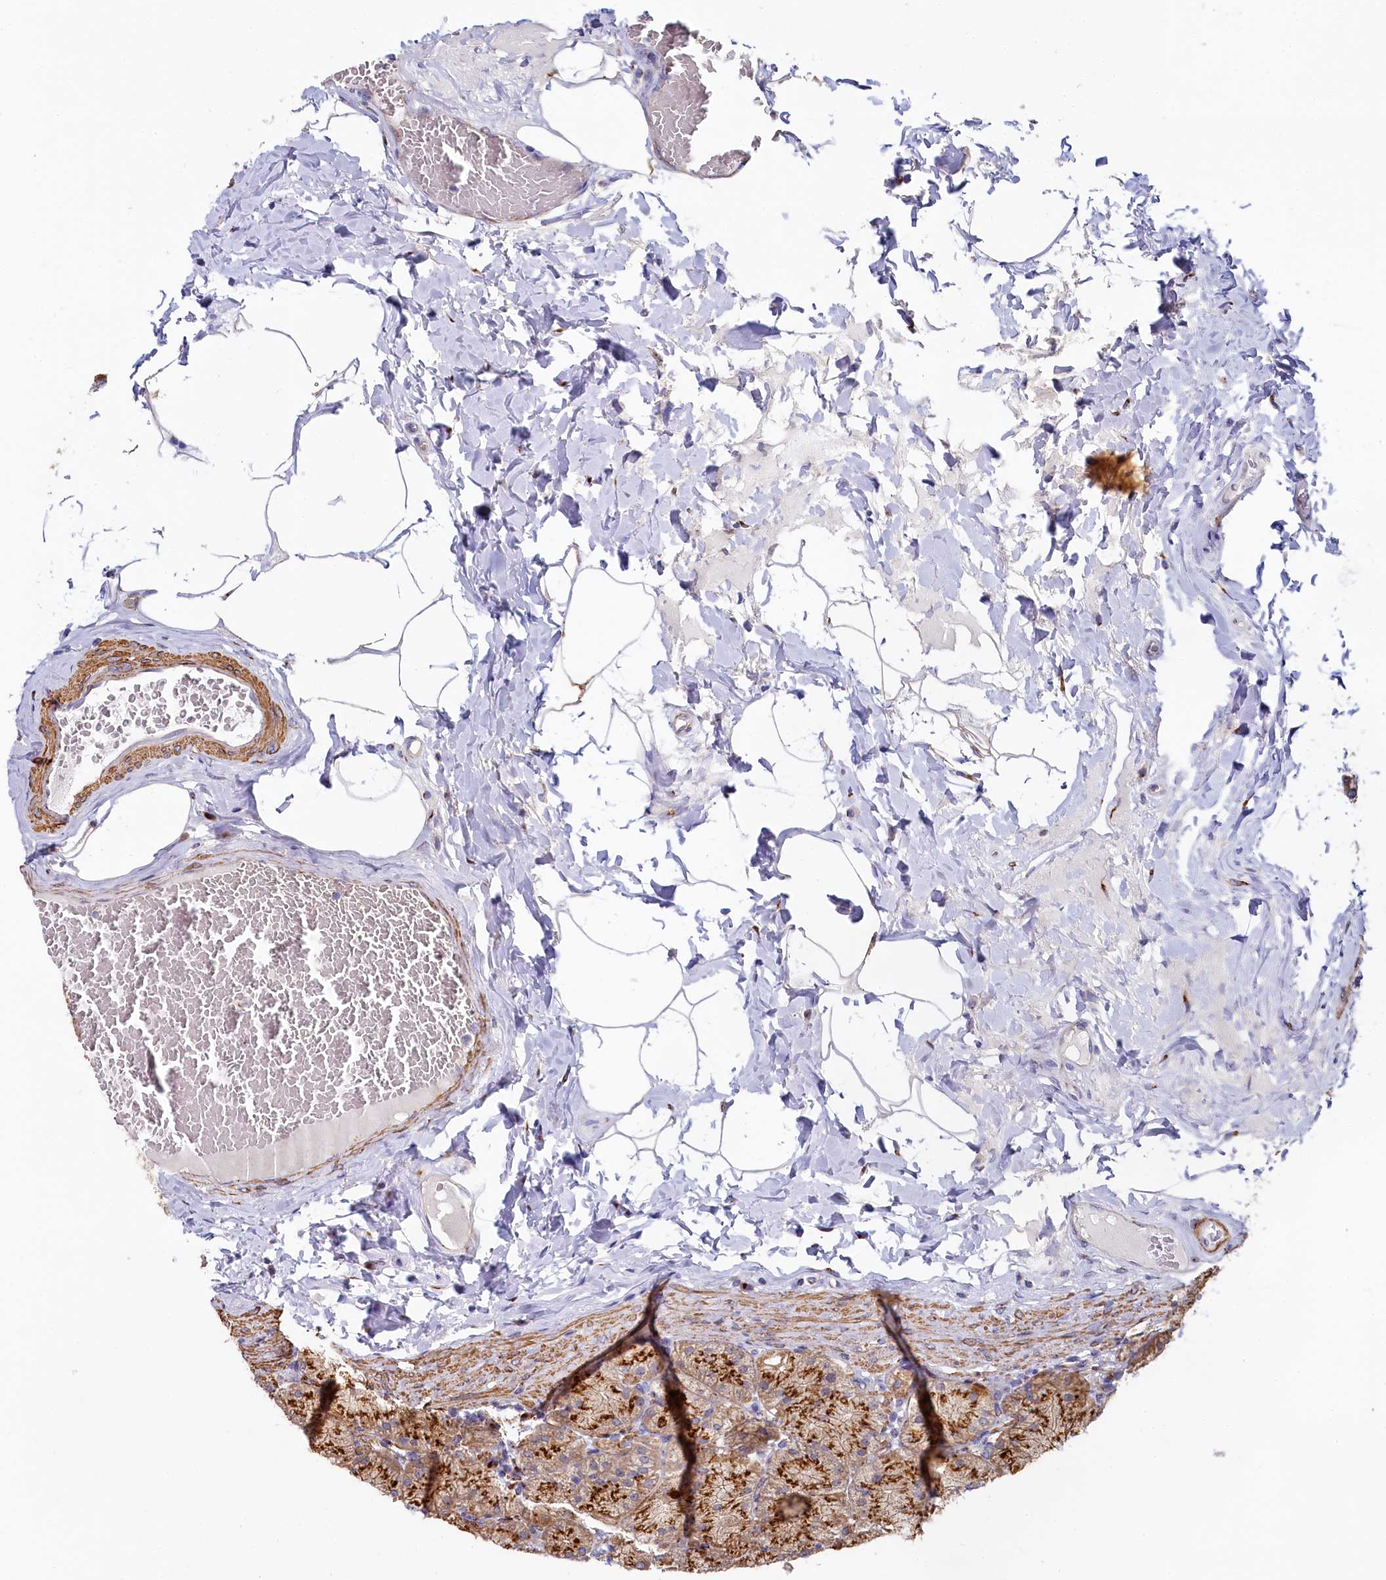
{"staining": {"intensity": "strong", "quantity": ">75%", "location": "cytoplasmic/membranous"}, "tissue": "stomach", "cell_type": "Glandular cells", "image_type": "normal", "snomed": [{"axis": "morphology", "description": "Normal tissue, NOS"}, {"axis": "topography", "description": "Stomach, upper"}], "caption": "Brown immunohistochemical staining in unremarkable human stomach displays strong cytoplasmic/membranous positivity in approximately >75% of glandular cells. (IHC, brightfield microscopy, high magnification).", "gene": "BET1L", "patient": {"sex": "female", "age": 56}}